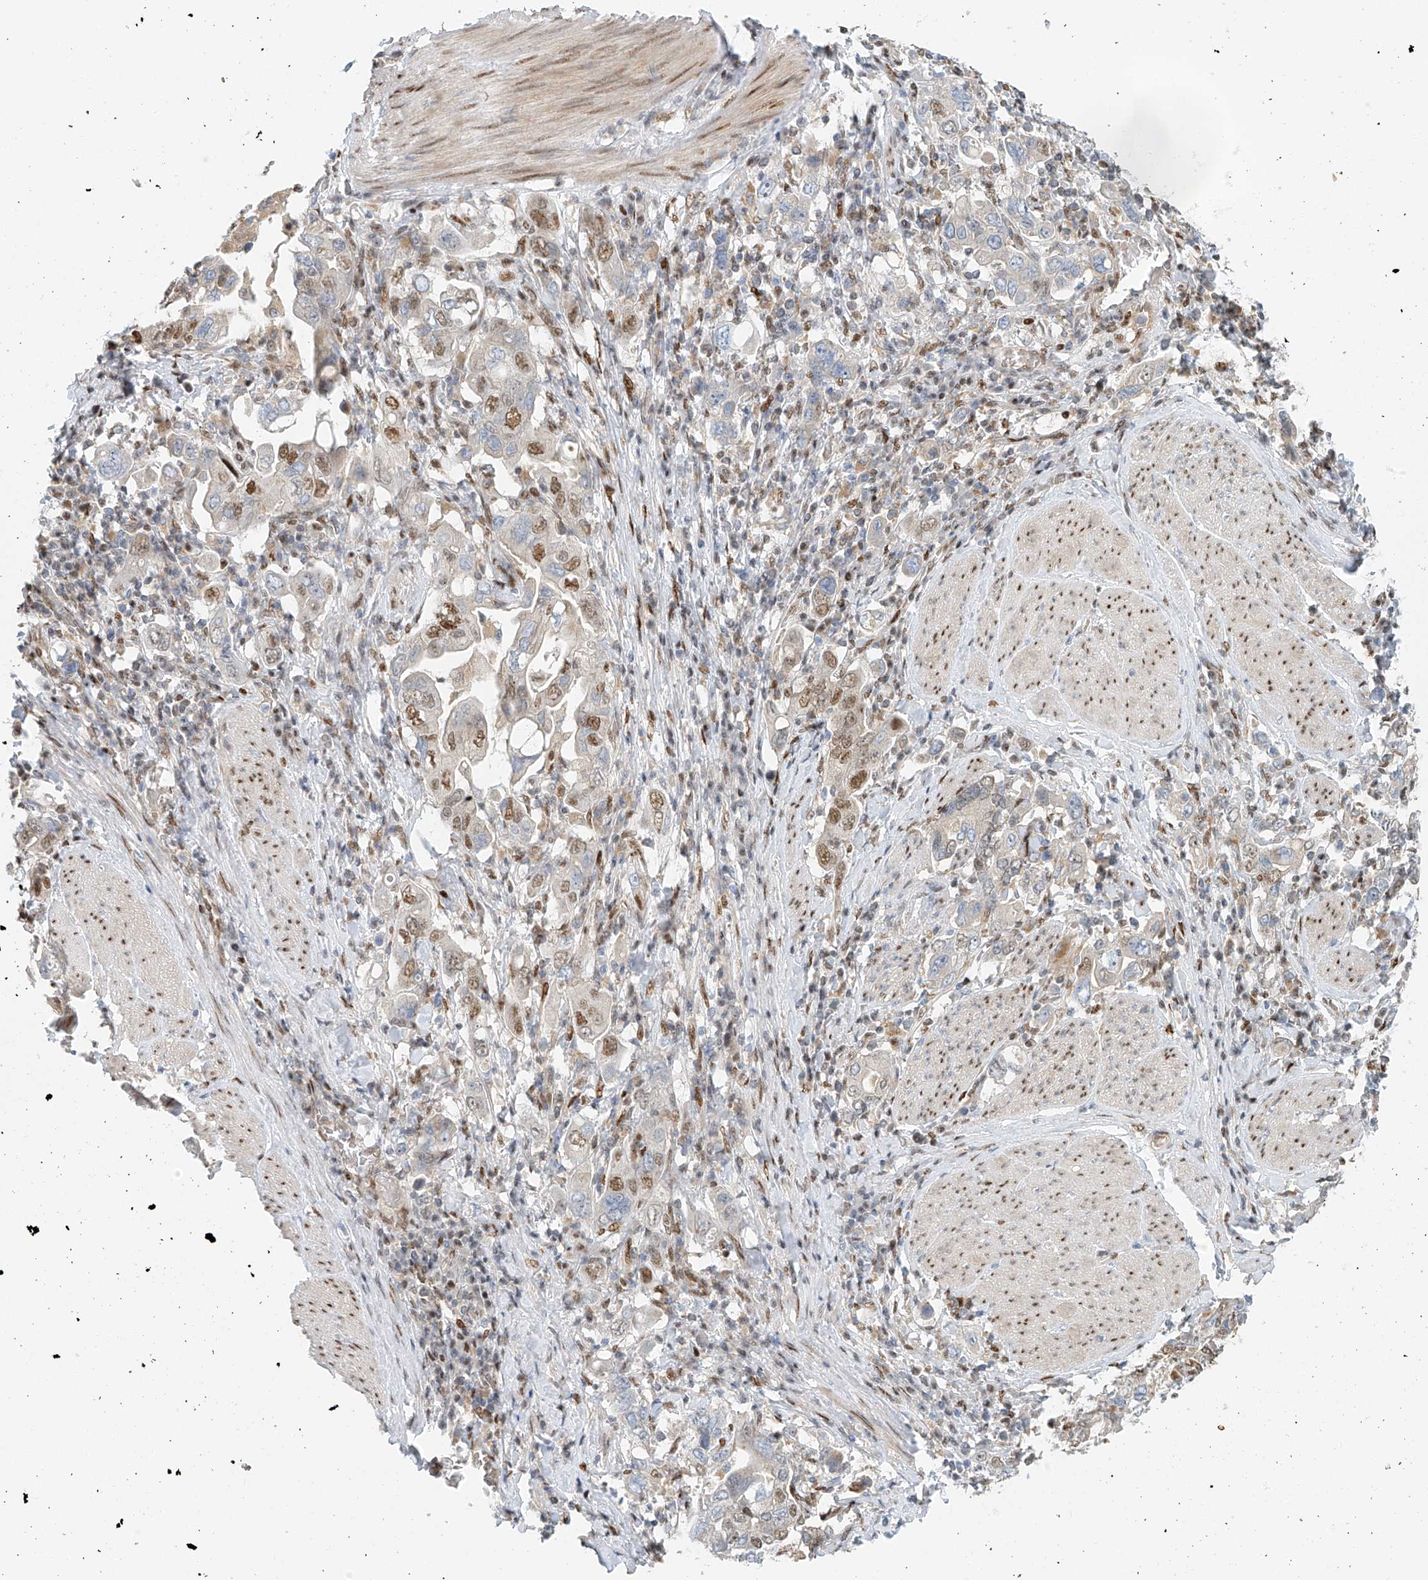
{"staining": {"intensity": "moderate", "quantity": "<25%", "location": "nuclear"}, "tissue": "stomach cancer", "cell_type": "Tumor cells", "image_type": "cancer", "snomed": [{"axis": "morphology", "description": "Adenocarcinoma, NOS"}, {"axis": "topography", "description": "Stomach, upper"}], "caption": "Stomach cancer stained for a protein (brown) displays moderate nuclear positive staining in about <25% of tumor cells.", "gene": "ZNF514", "patient": {"sex": "male", "age": 62}}